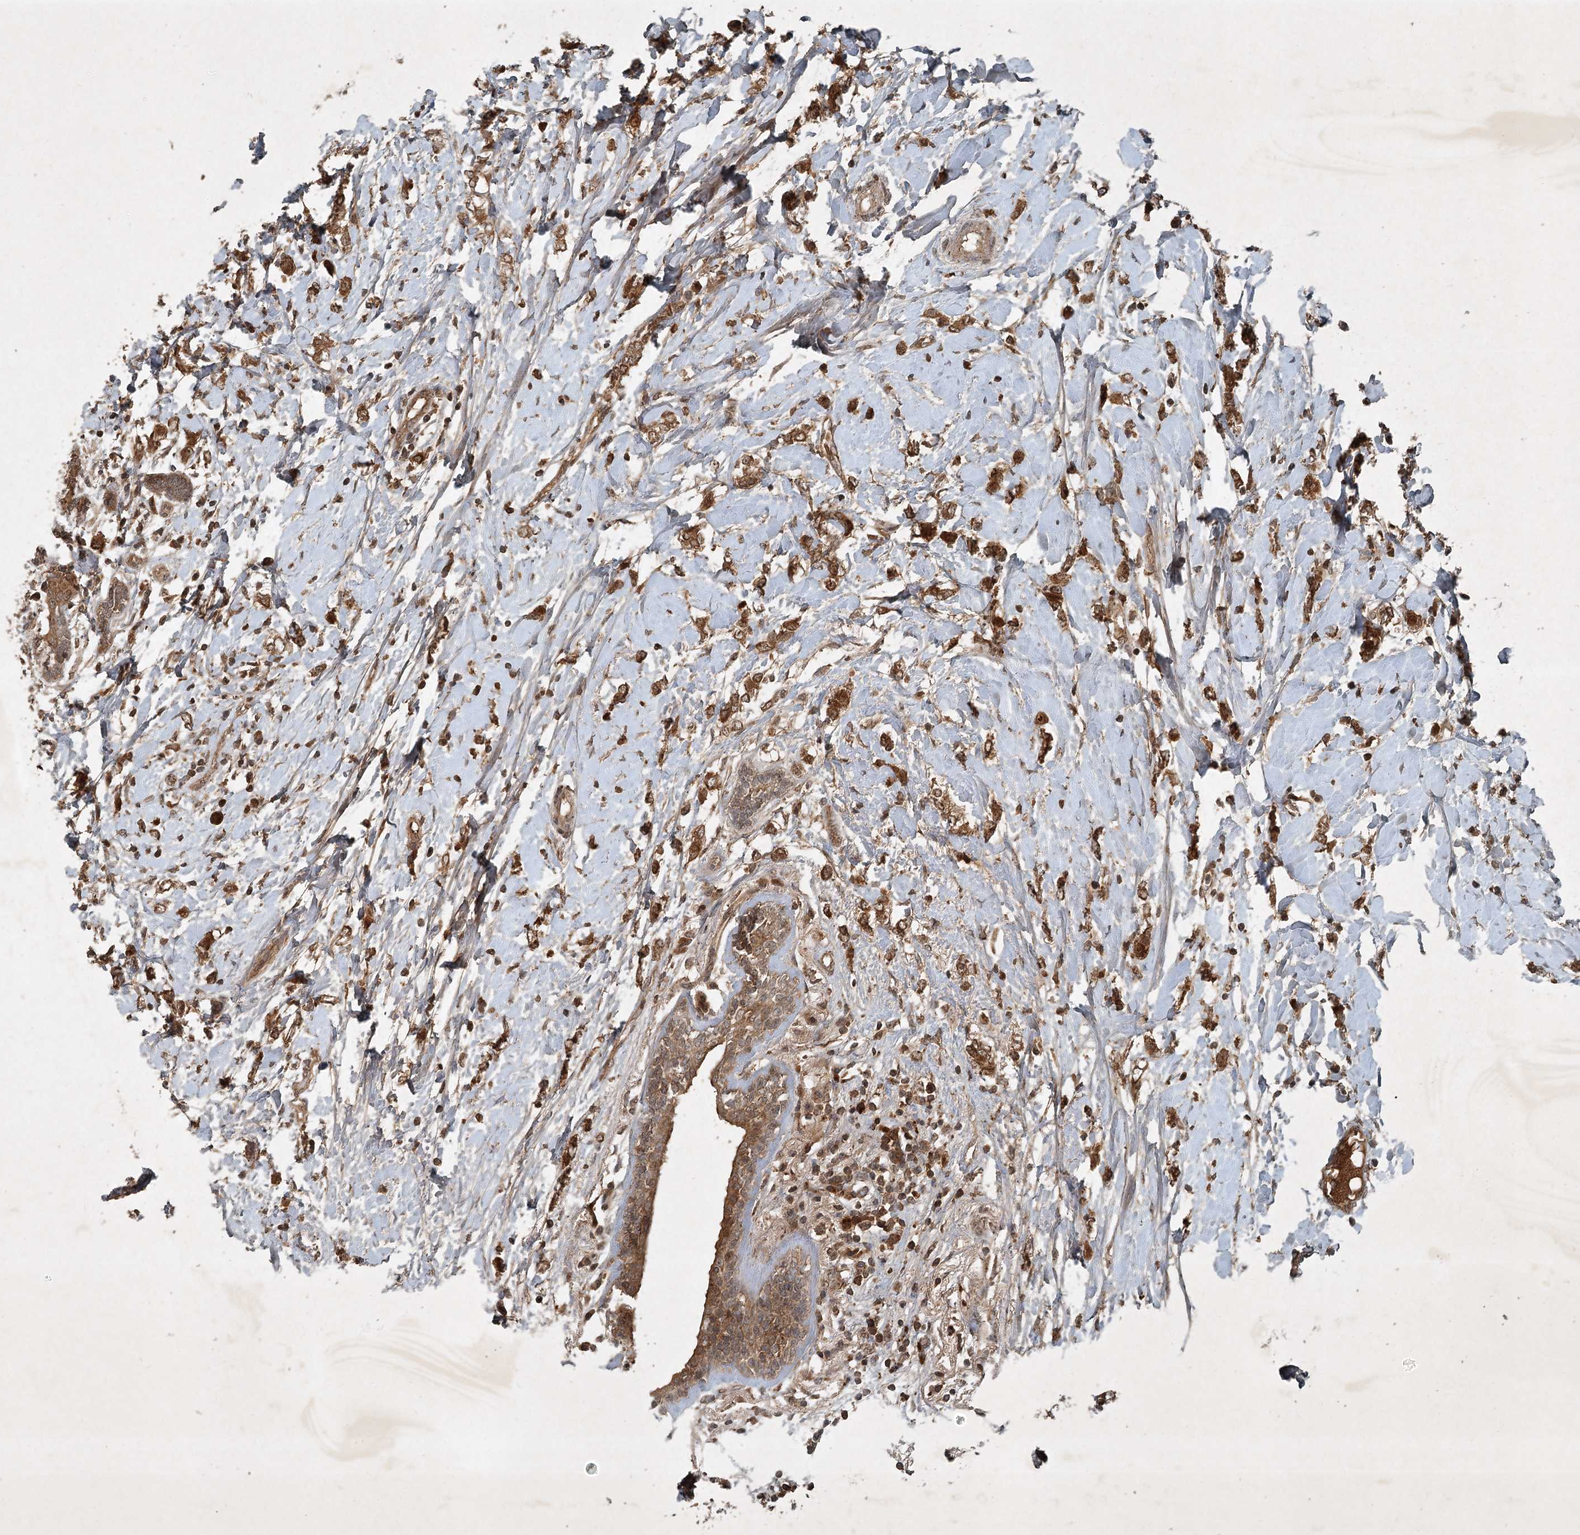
{"staining": {"intensity": "moderate", "quantity": ">75%", "location": "cytoplasmic/membranous"}, "tissue": "breast cancer", "cell_type": "Tumor cells", "image_type": "cancer", "snomed": [{"axis": "morphology", "description": "Normal tissue, NOS"}, {"axis": "morphology", "description": "Lobular carcinoma"}, {"axis": "topography", "description": "Breast"}], "caption": "A high-resolution histopathology image shows immunohistochemistry staining of breast lobular carcinoma, which shows moderate cytoplasmic/membranous staining in about >75% of tumor cells.", "gene": "UNC93A", "patient": {"sex": "female", "age": 47}}